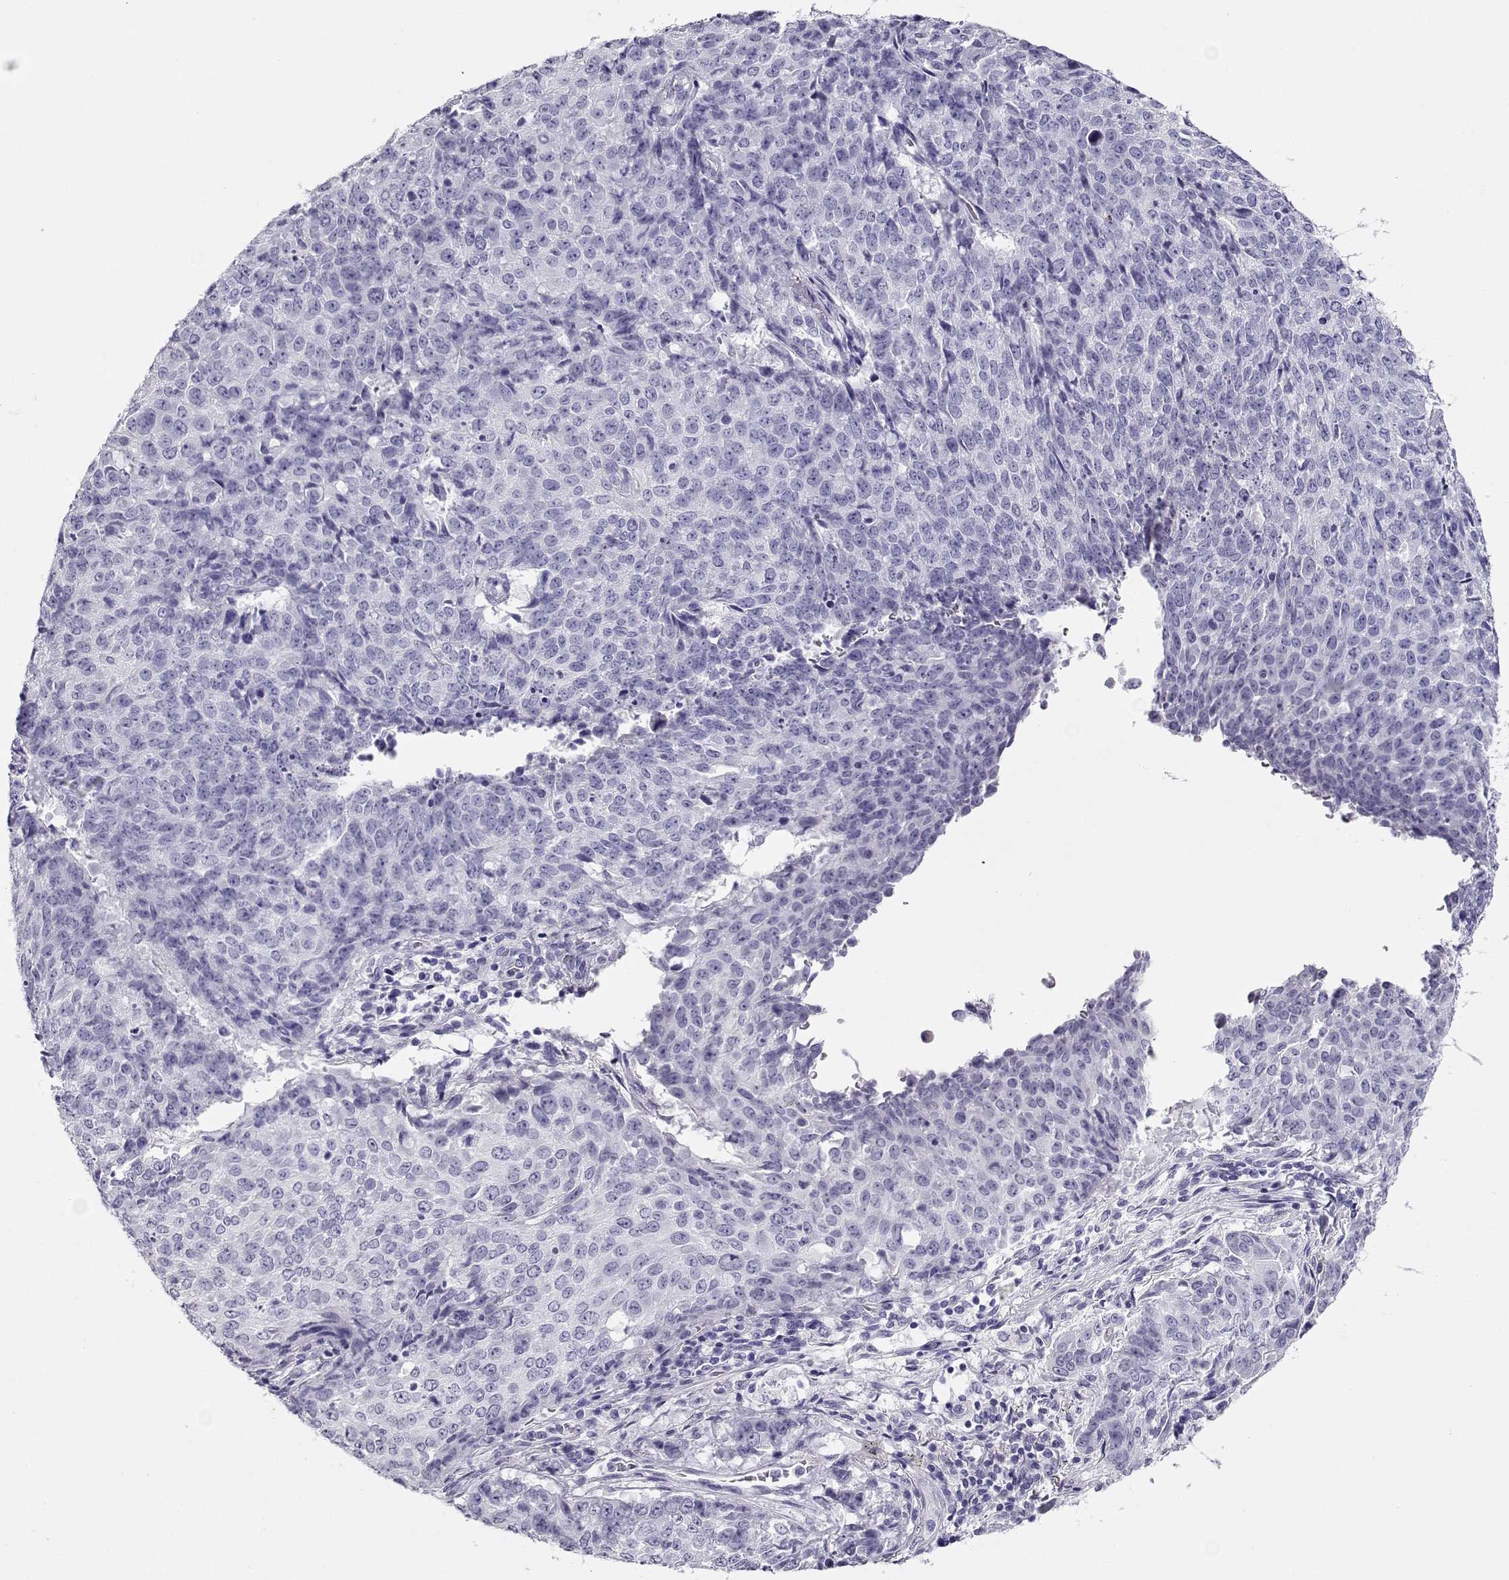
{"staining": {"intensity": "negative", "quantity": "none", "location": "none"}, "tissue": "lung cancer", "cell_type": "Tumor cells", "image_type": "cancer", "snomed": [{"axis": "morphology", "description": "Normal tissue, NOS"}, {"axis": "morphology", "description": "Squamous cell carcinoma, NOS"}, {"axis": "topography", "description": "Bronchus"}, {"axis": "topography", "description": "Lung"}], "caption": "A high-resolution histopathology image shows immunohistochemistry (IHC) staining of lung cancer (squamous cell carcinoma), which shows no significant positivity in tumor cells.", "gene": "CRX", "patient": {"sex": "male", "age": 64}}